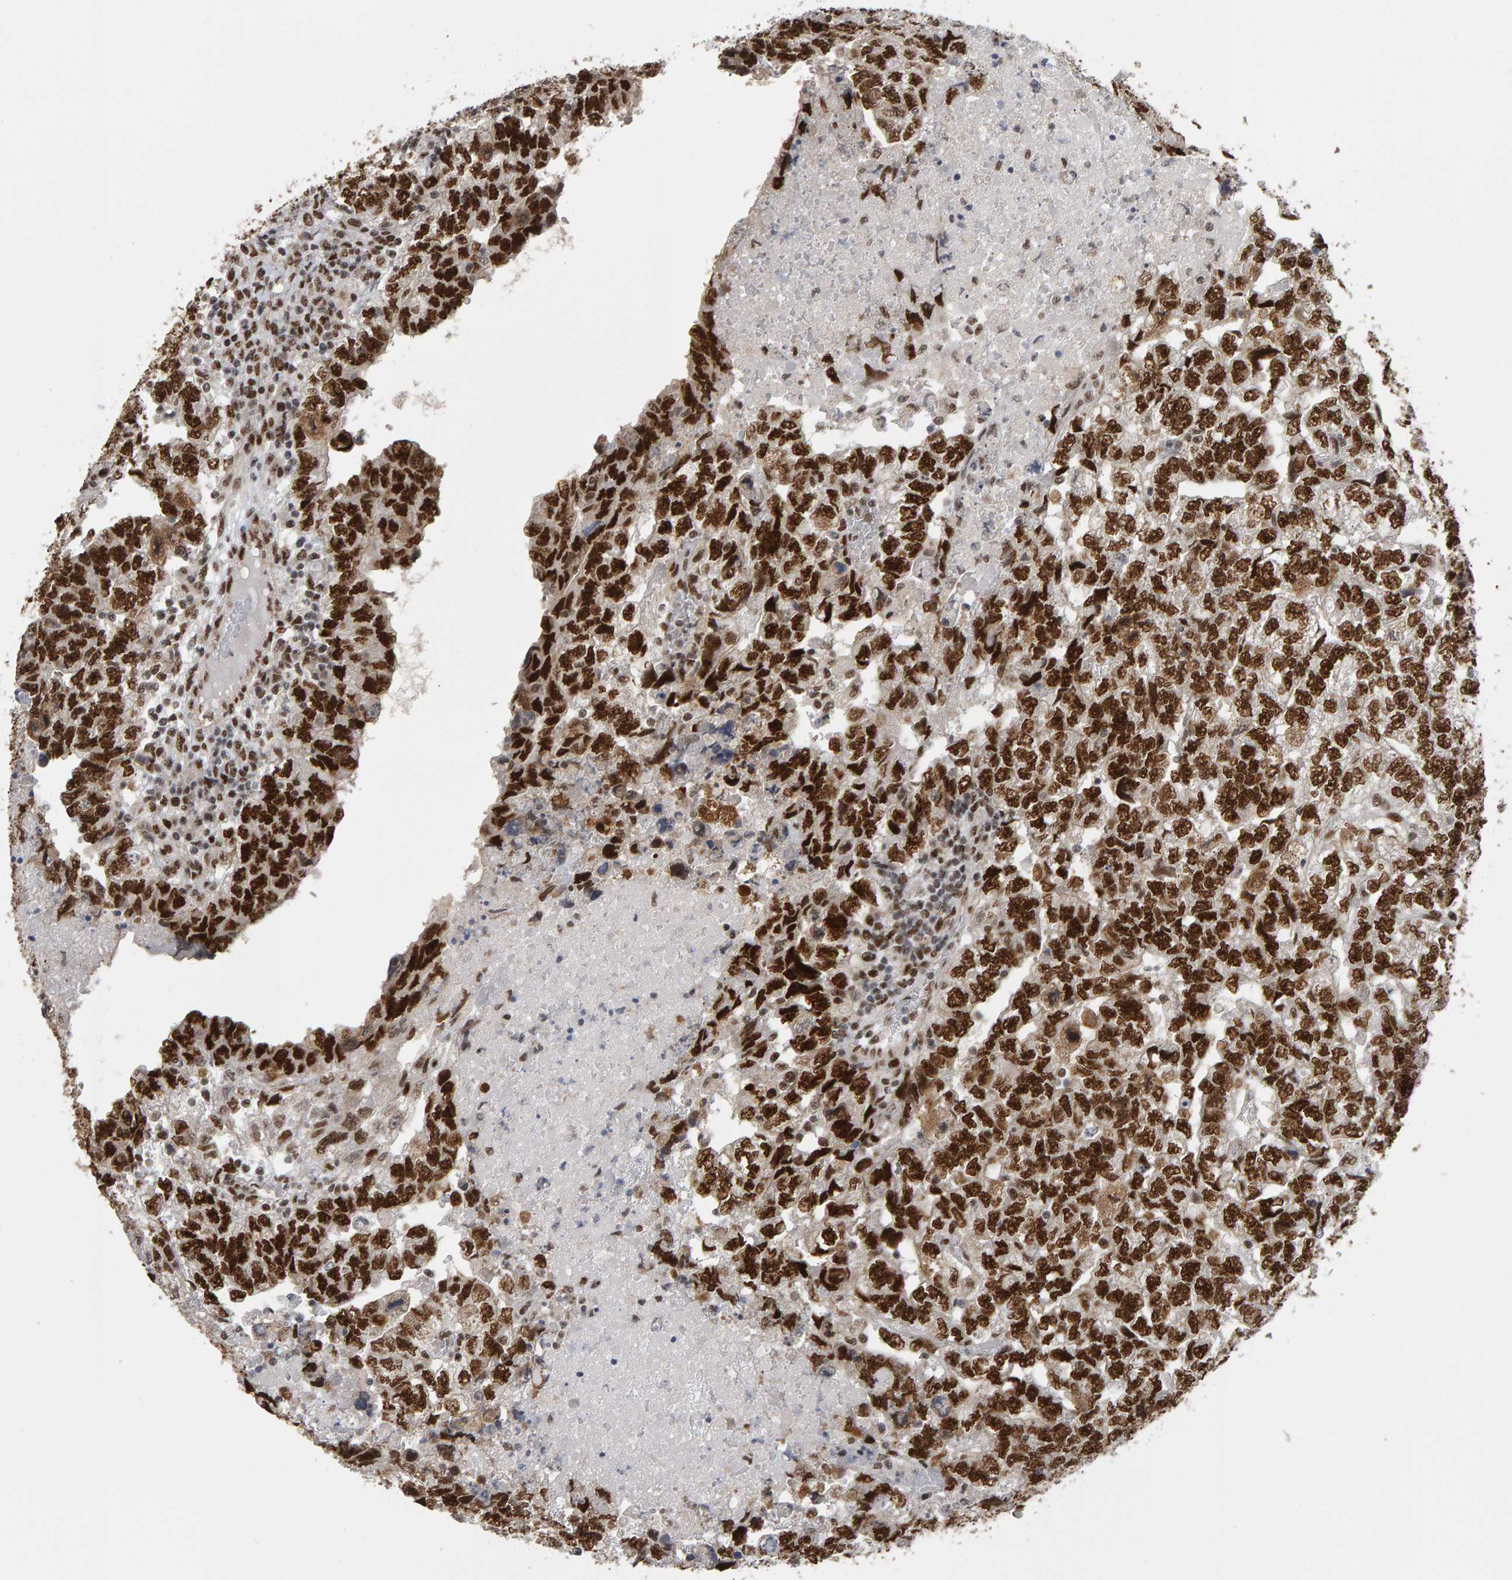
{"staining": {"intensity": "strong", "quantity": ">75%", "location": "nuclear"}, "tissue": "testis cancer", "cell_type": "Tumor cells", "image_type": "cancer", "snomed": [{"axis": "morphology", "description": "Carcinoma, Embryonal, NOS"}, {"axis": "topography", "description": "Testis"}], "caption": "Protein analysis of testis cancer tissue shows strong nuclear expression in approximately >75% of tumor cells.", "gene": "ATF7IP", "patient": {"sex": "male", "age": 36}}